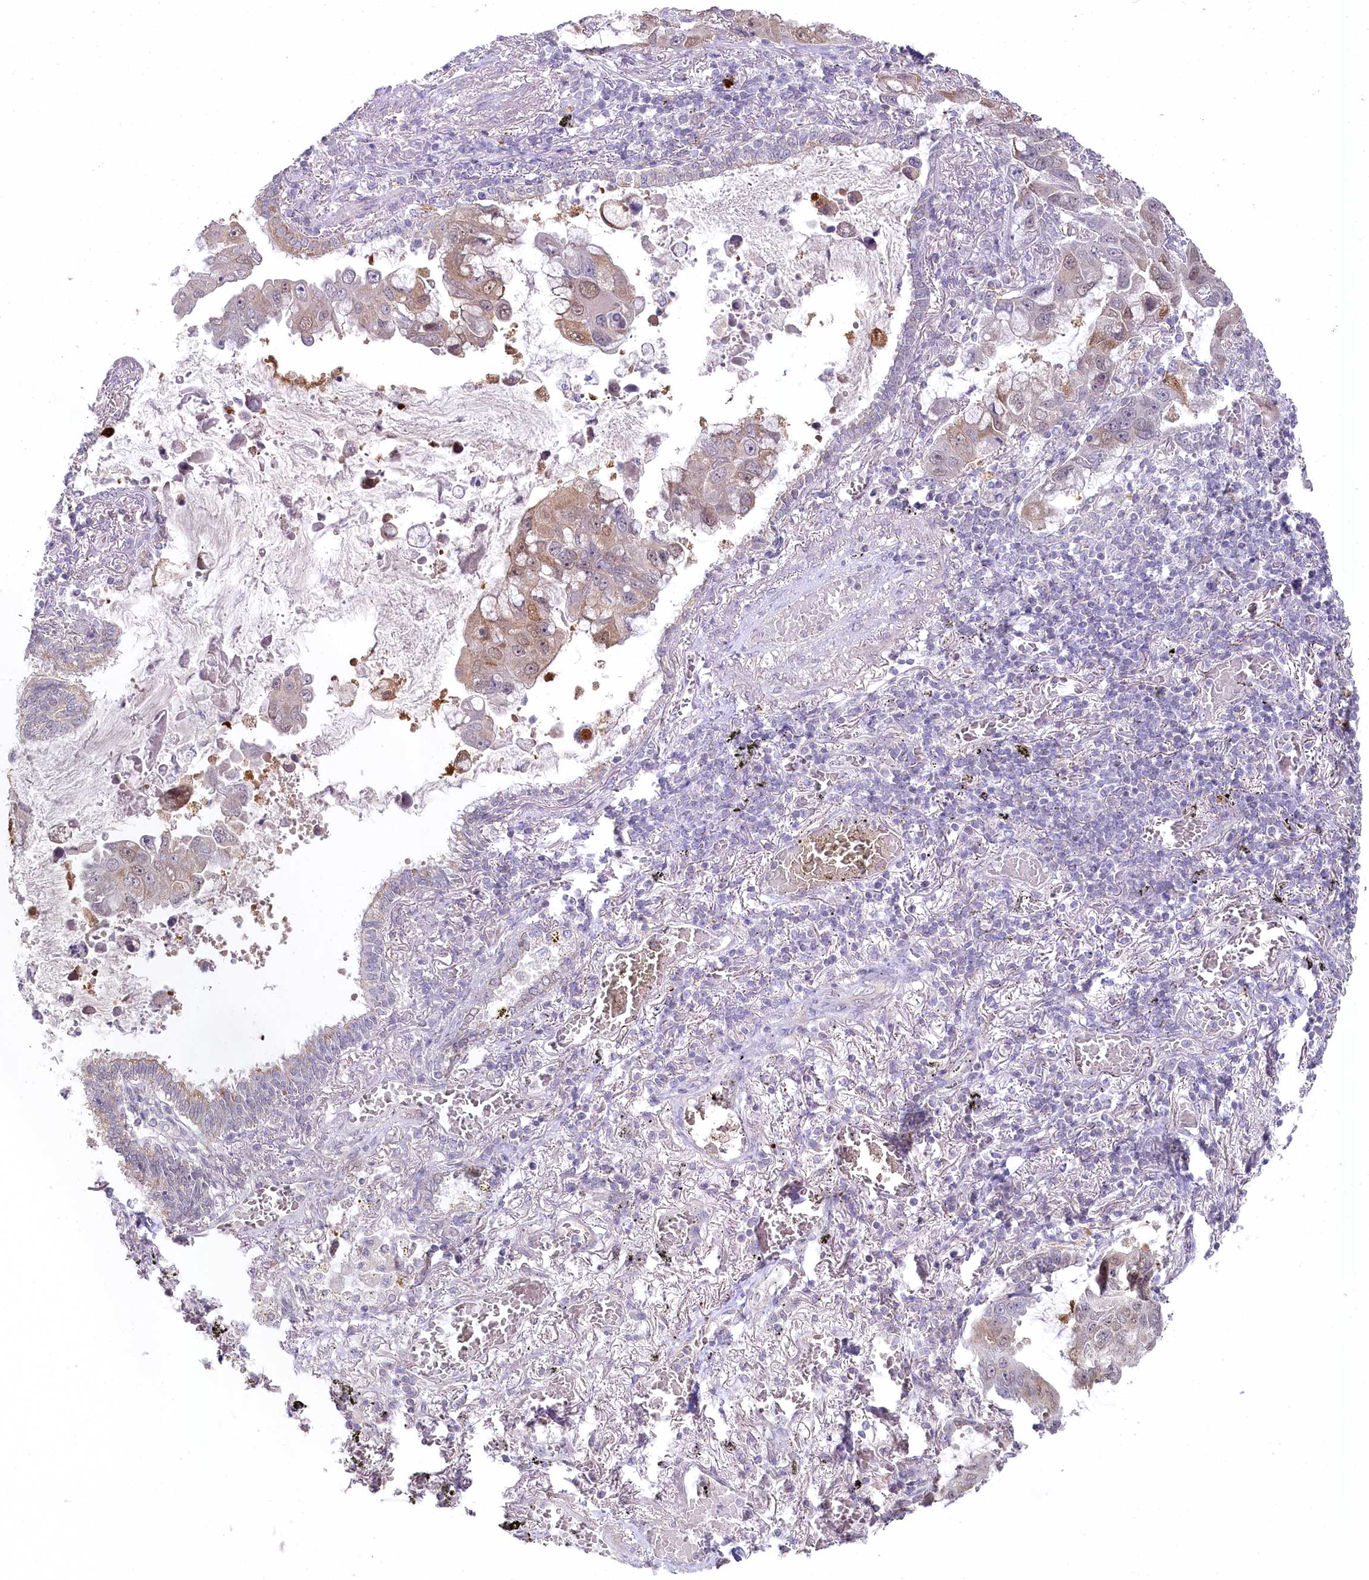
{"staining": {"intensity": "moderate", "quantity": "<25%", "location": "cytoplasmic/membranous"}, "tissue": "lung cancer", "cell_type": "Tumor cells", "image_type": "cancer", "snomed": [{"axis": "morphology", "description": "Adenocarcinoma, NOS"}, {"axis": "topography", "description": "Lung"}], "caption": "Immunohistochemical staining of human adenocarcinoma (lung) exhibits low levels of moderate cytoplasmic/membranous positivity in about <25% of tumor cells.", "gene": "AAMDC", "patient": {"sex": "male", "age": 64}}